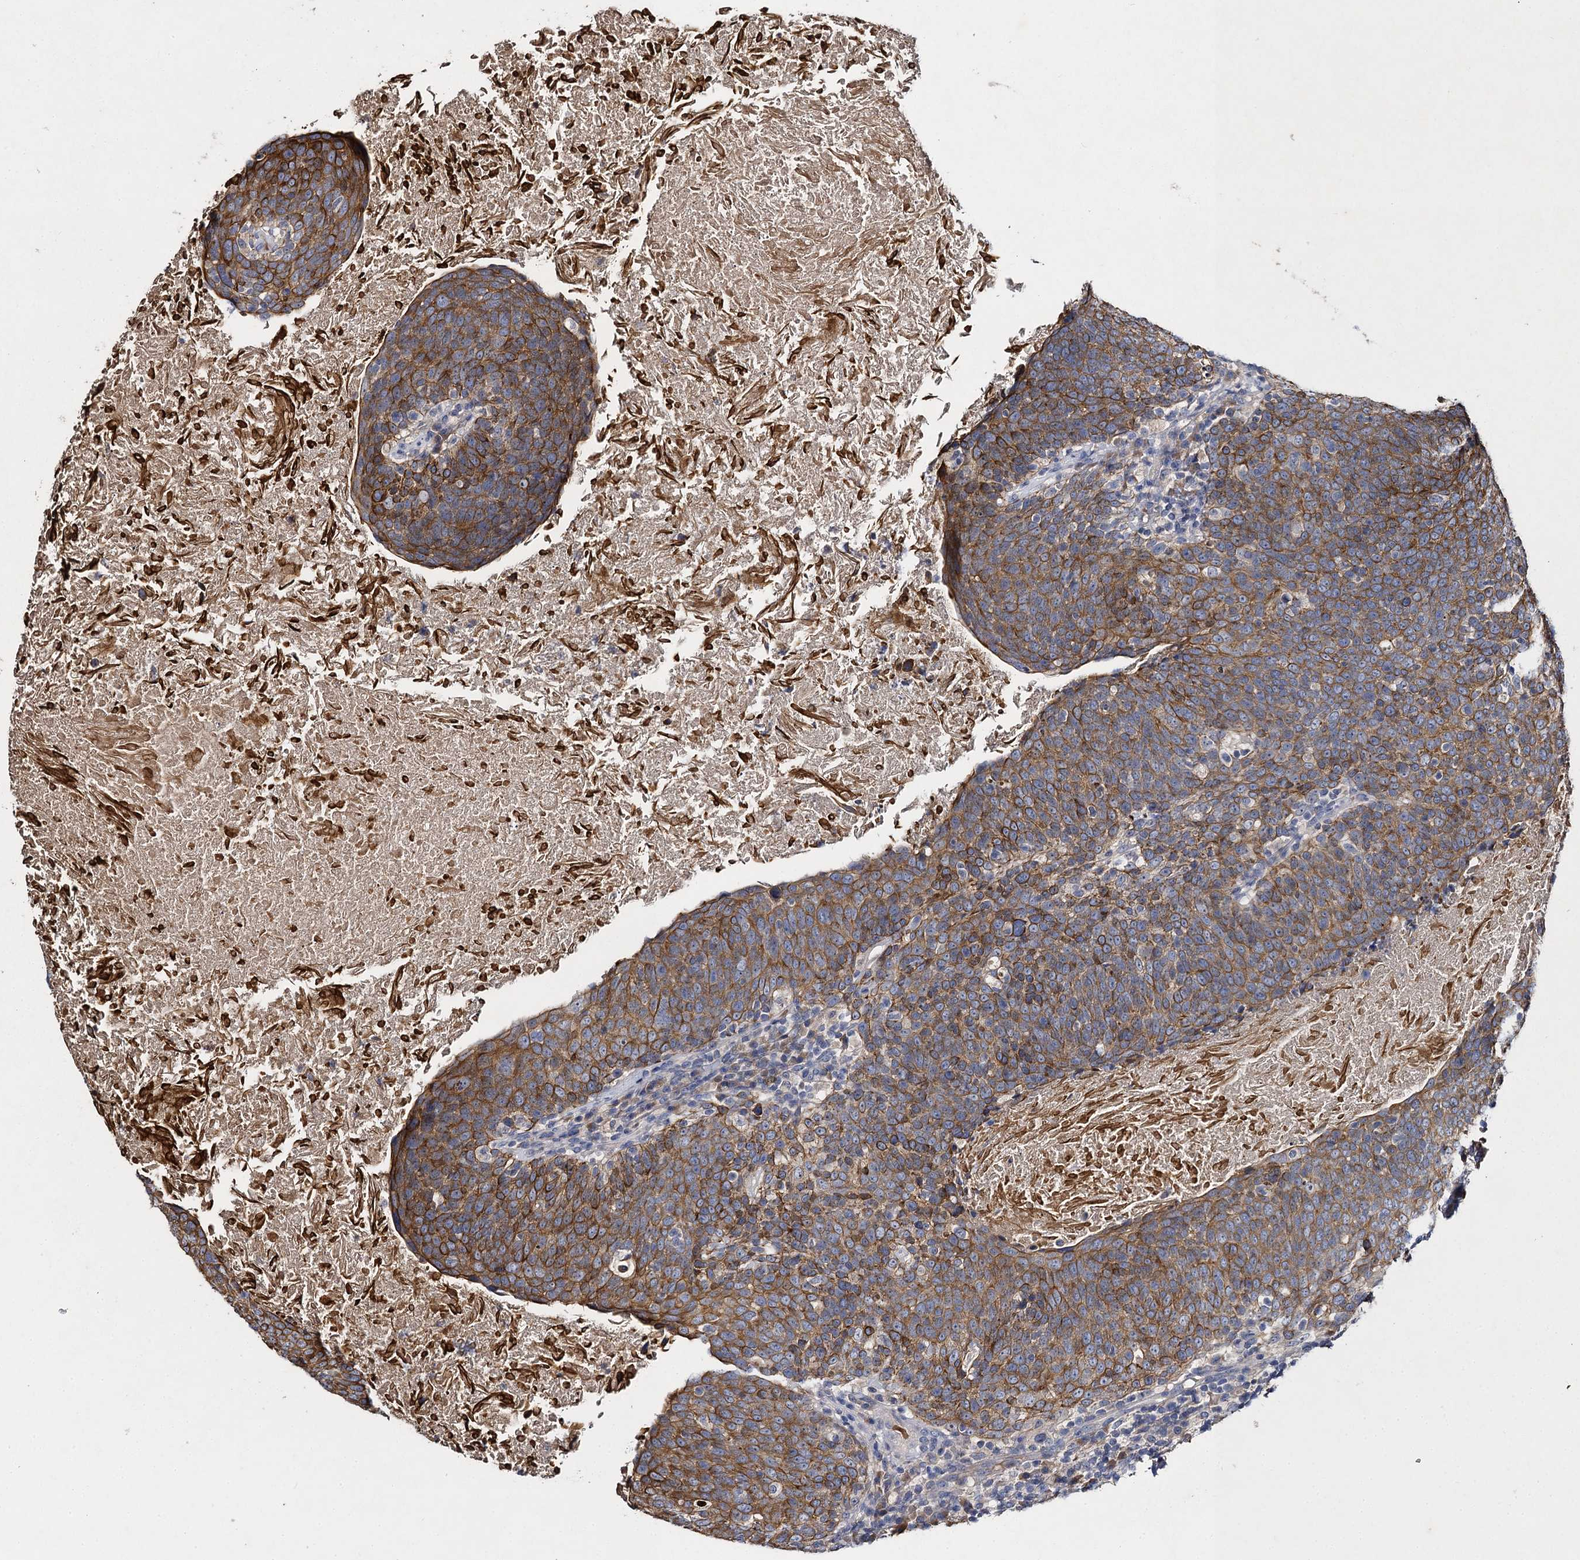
{"staining": {"intensity": "moderate", "quantity": ">75%", "location": "cytoplasmic/membranous"}, "tissue": "head and neck cancer", "cell_type": "Tumor cells", "image_type": "cancer", "snomed": [{"axis": "morphology", "description": "Squamous cell carcinoma, NOS"}, {"axis": "morphology", "description": "Squamous cell carcinoma, metastatic, NOS"}, {"axis": "topography", "description": "Lymph node"}, {"axis": "topography", "description": "Head-Neck"}], "caption": "Head and neck cancer tissue shows moderate cytoplasmic/membranous staining in approximately >75% of tumor cells, visualized by immunohistochemistry.", "gene": "SLC11A2", "patient": {"sex": "male", "age": 62}}